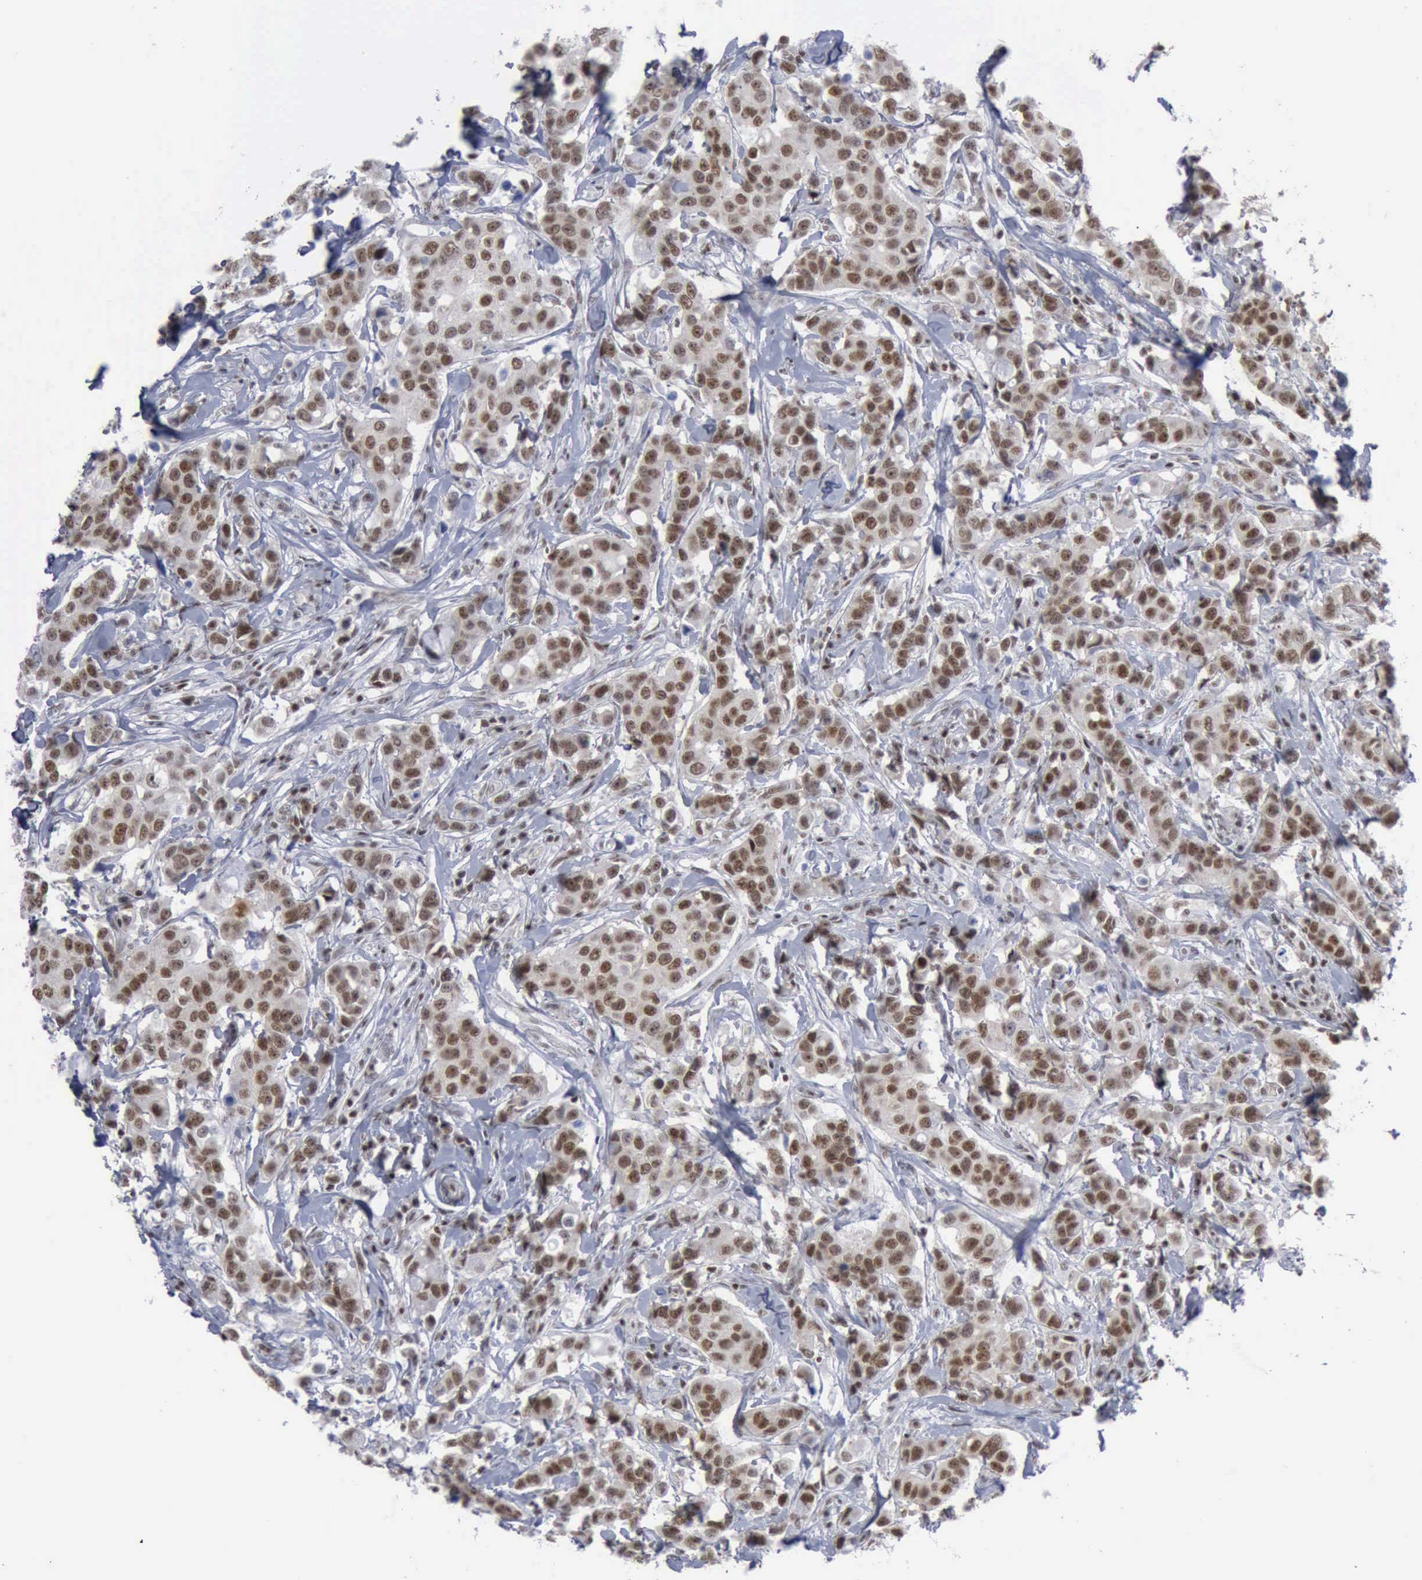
{"staining": {"intensity": "moderate", "quantity": ">75%", "location": "nuclear"}, "tissue": "breast cancer", "cell_type": "Tumor cells", "image_type": "cancer", "snomed": [{"axis": "morphology", "description": "Duct carcinoma"}, {"axis": "topography", "description": "Breast"}], "caption": "Moderate nuclear positivity for a protein is appreciated in about >75% of tumor cells of breast cancer using immunohistochemistry.", "gene": "XPA", "patient": {"sex": "female", "age": 27}}